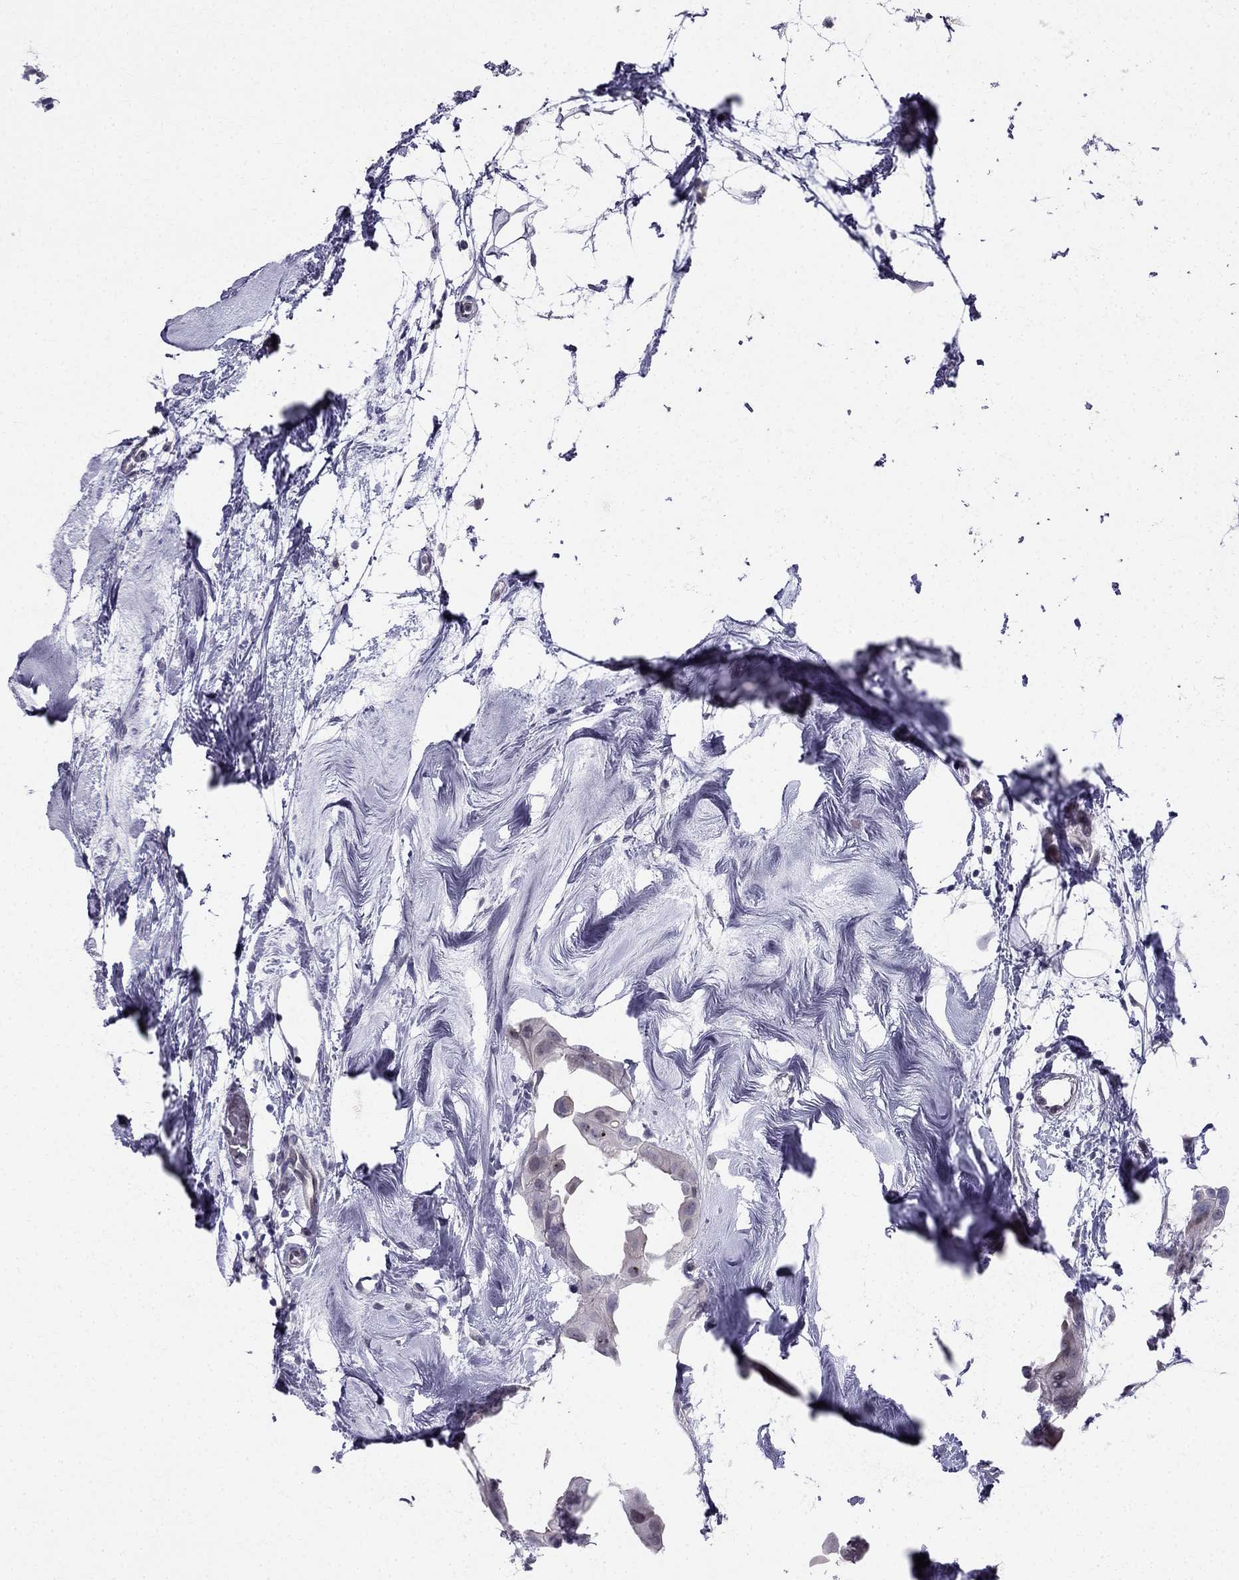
{"staining": {"intensity": "negative", "quantity": "none", "location": "none"}, "tissue": "breast cancer", "cell_type": "Tumor cells", "image_type": "cancer", "snomed": [{"axis": "morphology", "description": "Normal tissue, NOS"}, {"axis": "morphology", "description": "Duct carcinoma"}, {"axis": "topography", "description": "Breast"}], "caption": "Breast cancer (infiltrating ductal carcinoma) was stained to show a protein in brown. There is no significant expression in tumor cells.", "gene": "BAG5", "patient": {"sex": "female", "age": 40}}